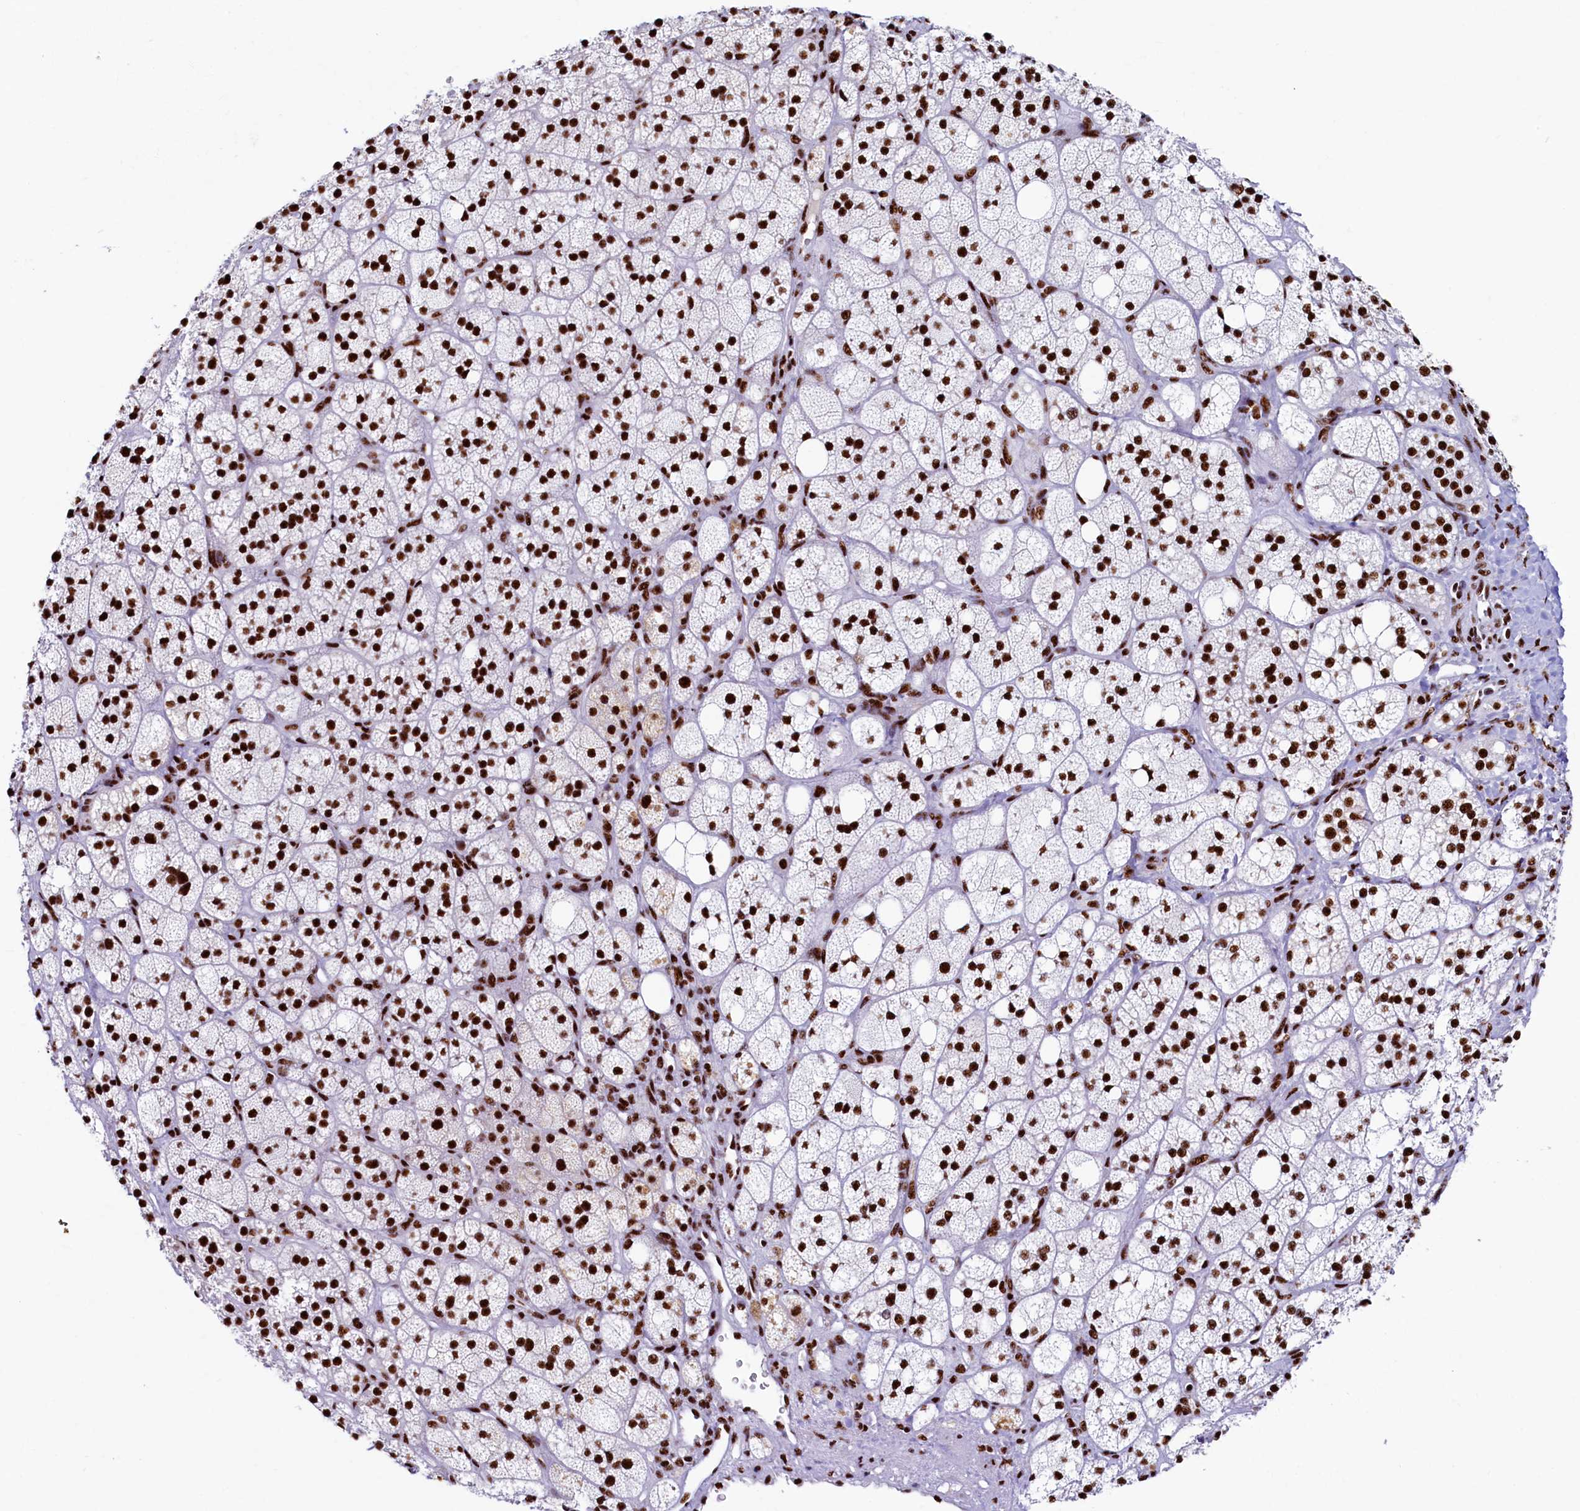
{"staining": {"intensity": "strong", "quantity": ">75%", "location": "nuclear"}, "tissue": "adrenal gland", "cell_type": "Glandular cells", "image_type": "normal", "snomed": [{"axis": "morphology", "description": "Normal tissue, NOS"}, {"axis": "topography", "description": "Adrenal gland"}], "caption": "This is an image of IHC staining of unremarkable adrenal gland, which shows strong staining in the nuclear of glandular cells.", "gene": "SRRM2", "patient": {"sex": "male", "age": 61}}